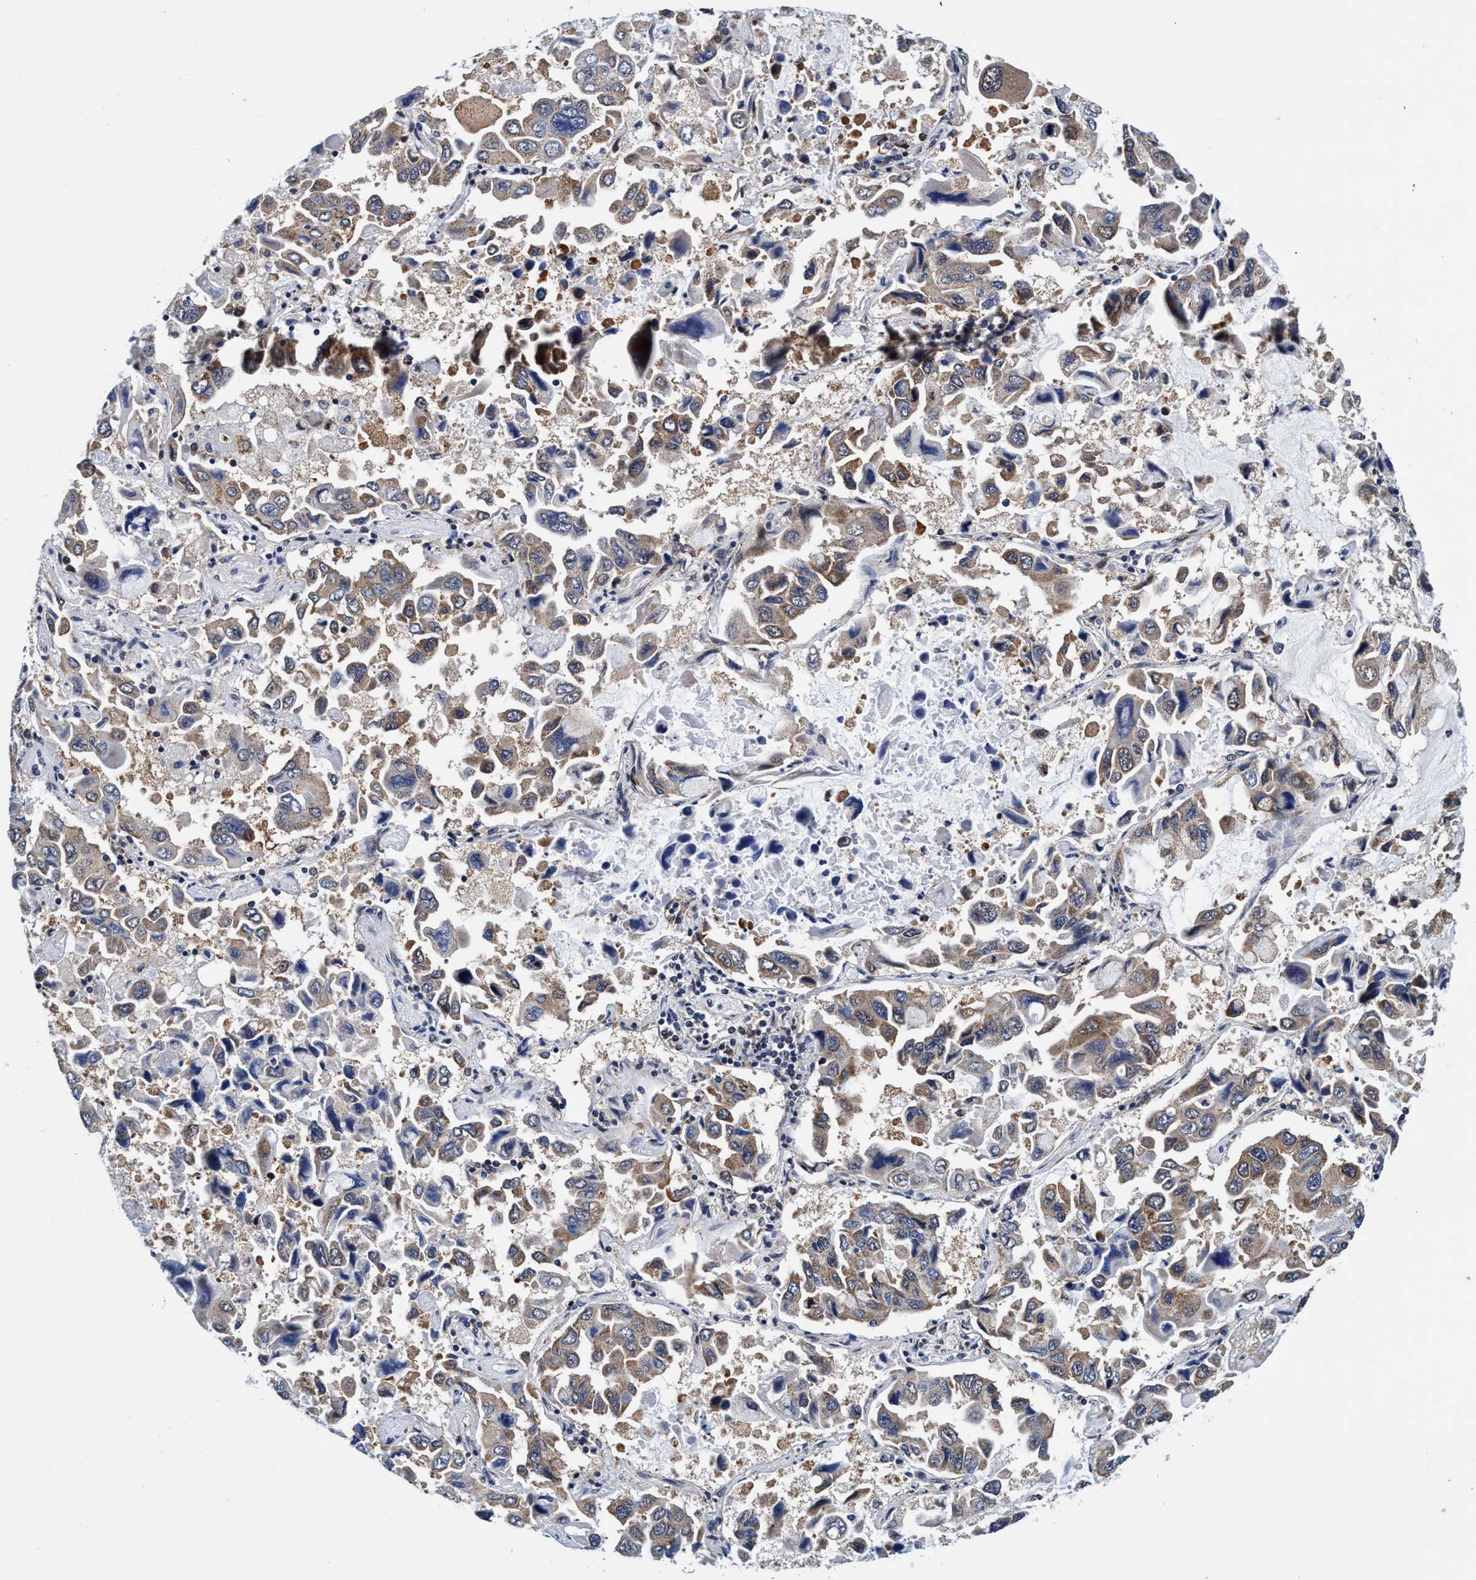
{"staining": {"intensity": "weak", "quantity": "25%-75%", "location": "cytoplasmic/membranous"}, "tissue": "lung cancer", "cell_type": "Tumor cells", "image_type": "cancer", "snomed": [{"axis": "morphology", "description": "Adenocarcinoma, NOS"}, {"axis": "topography", "description": "Lung"}], "caption": "Immunohistochemistry photomicrograph of neoplastic tissue: human lung cancer stained using IHC shows low levels of weak protein expression localized specifically in the cytoplasmic/membranous of tumor cells, appearing as a cytoplasmic/membranous brown color.", "gene": "AGAP2", "patient": {"sex": "male", "age": 64}}